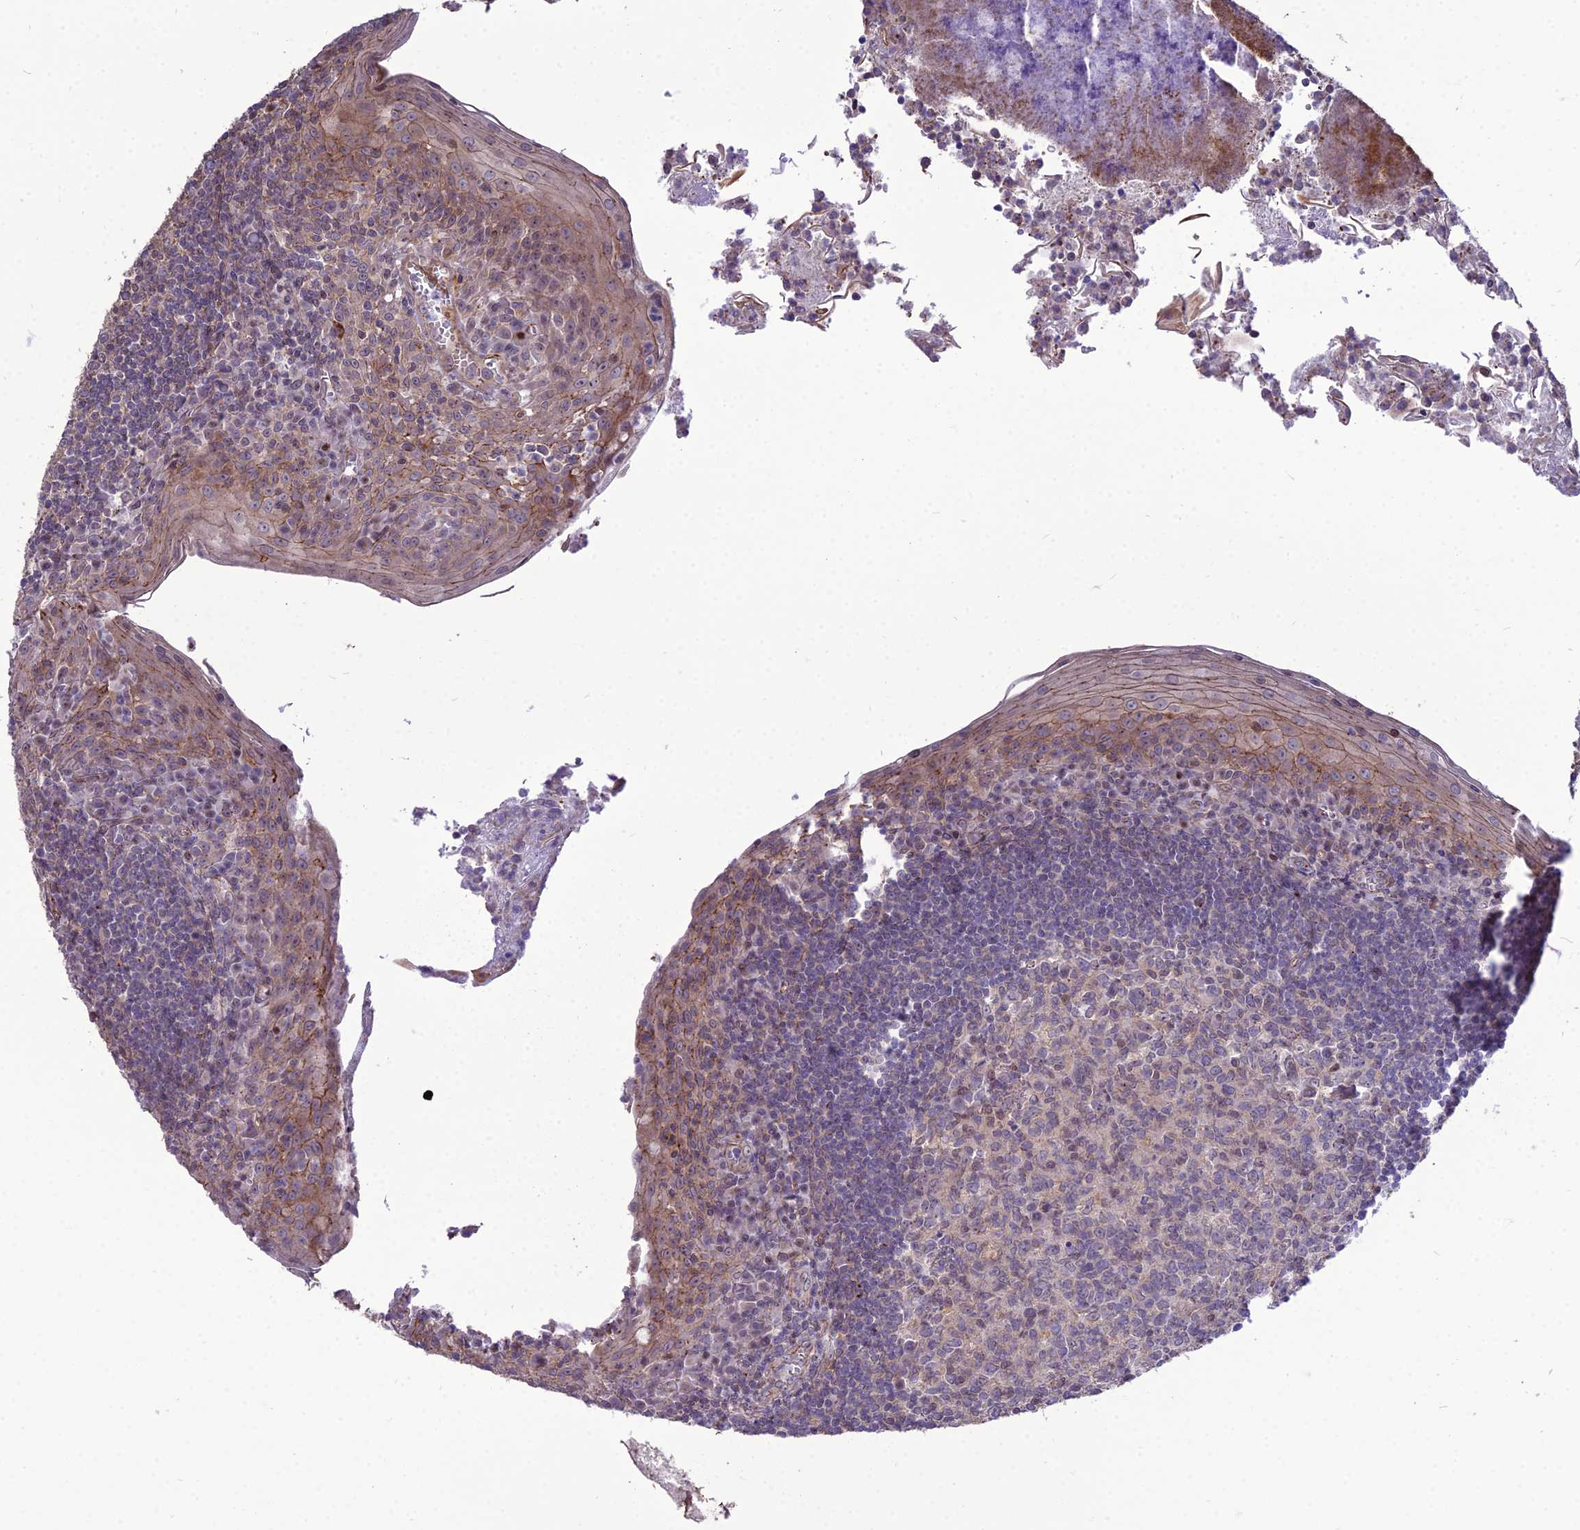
{"staining": {"intensity": "weak", "quantity": "25%-75%", "location": "cytoplasmic/membranous,nuclear"}, "tissue": "tonsil", "cell_type": "Germinal center cells", "image_type": "normal", "snomed": [{"axis": "morphology", "description": "Normal tissue, NOS"}, {"axis": "topography", "description": "Tonsil"}], "caption": "Weak cytoplasmic/membranous,nuclear staining for a protein is appreciated in about 25%-75% of germinal center cells of normal tonsil using immunohistochemistry.", "gene": "TSPYL2", "patient": {"sex": "male", "age": 27}}